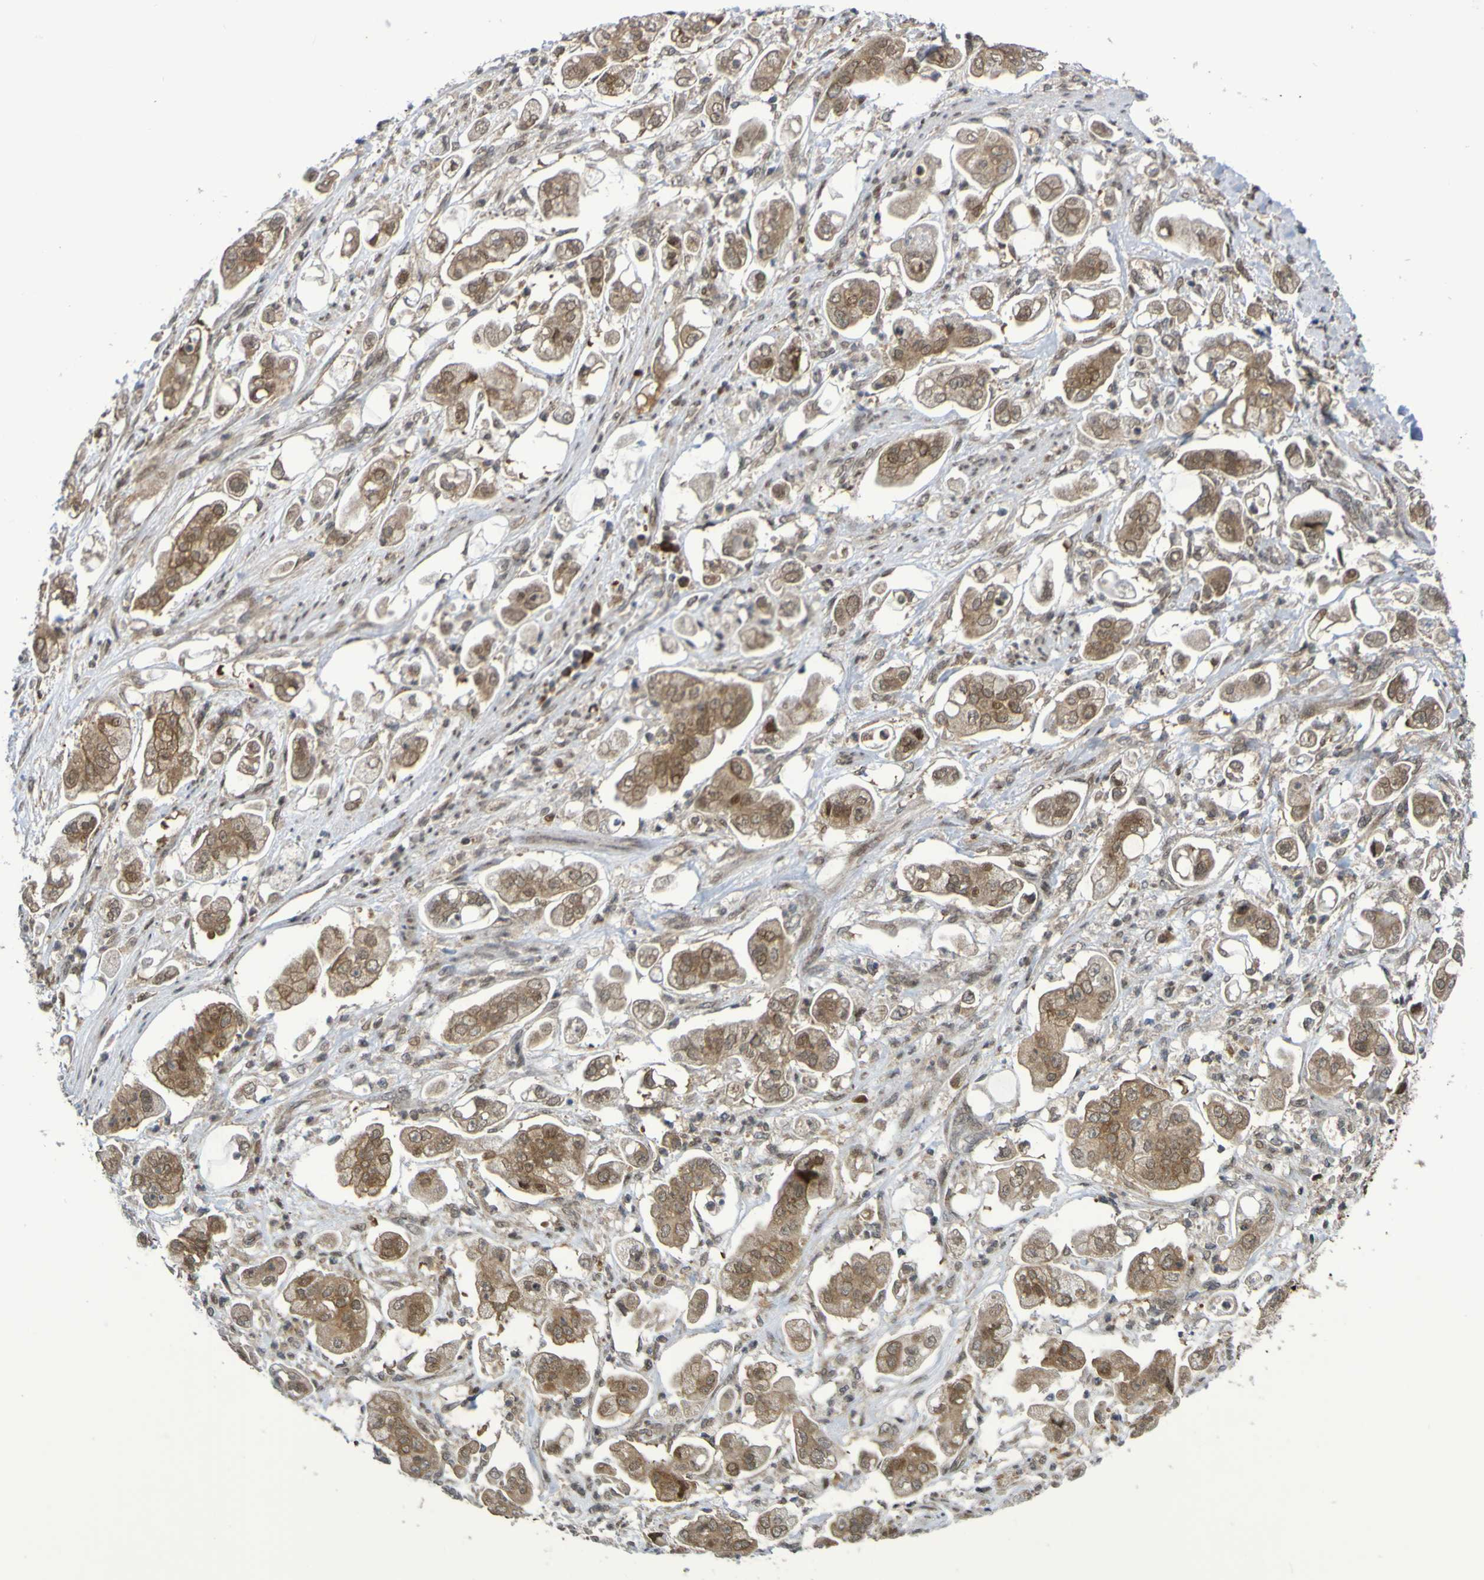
{"staining": {"intensity": "moderate", "quantity": ">75%", "location": "cytoplasmic/membranous,nuclear"}, "tissue": "stomach cancer", "cell_type": "Tumor cells", "image_type": "cancer", "snomed": [{"axis": "morphology", "description": "Adenocarcinoma, NOS"}, {"axis": "topography", "description": "Stomach"}], "caption": "Stomach cancer (adenocarcinoma) was stained to show a protein in brown. There is medium levels of moderate cytoplasmic/membranous and nuclear positivity in about >75% of tumor cells.", "gene": "ITLN1", "patient": {"sex": "male", "age": 62}}